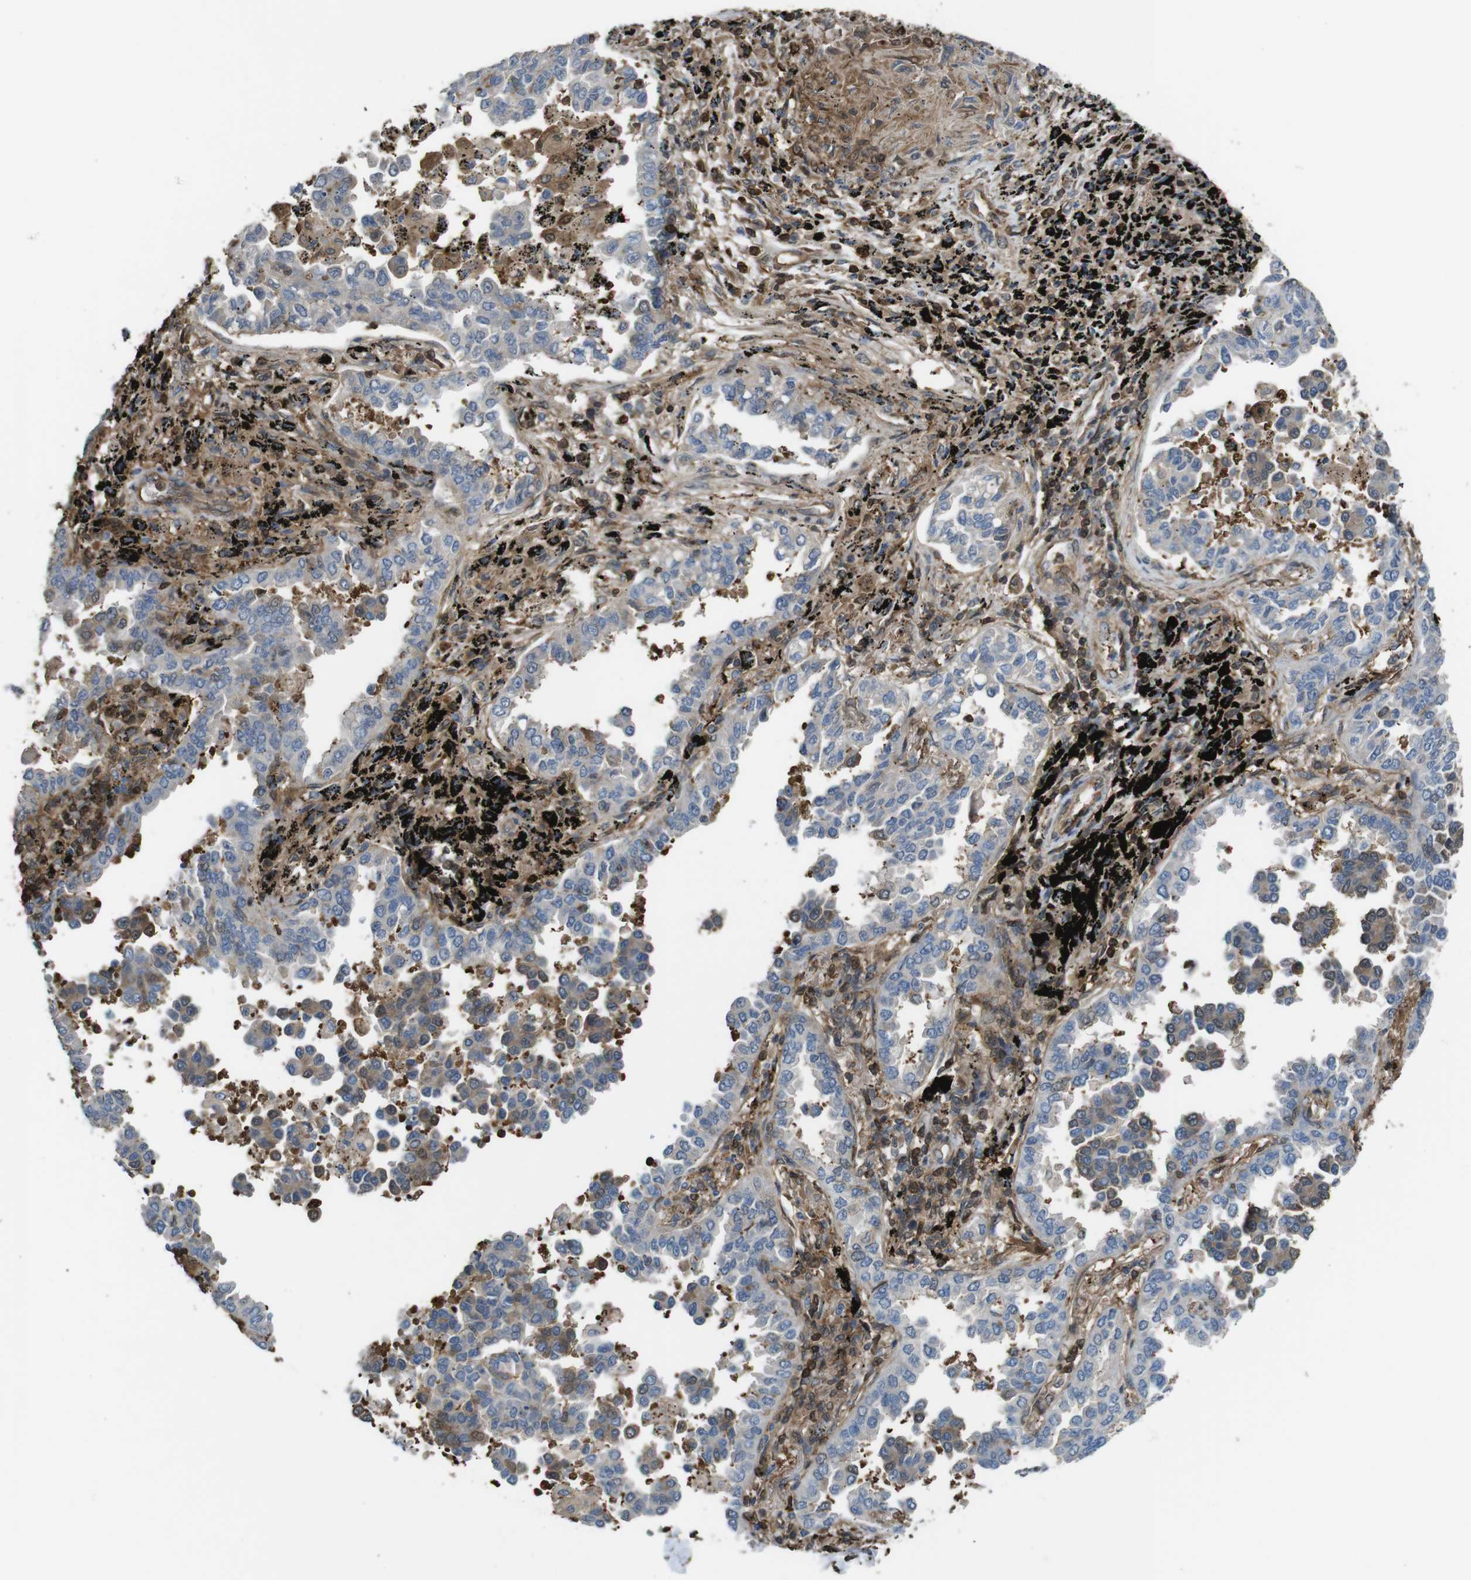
{"staining": {"intensity": "moderate", "quantity": "<25%", "location": "cytoplasmic/membranous"}, "tissue": "lung cancer", "cell_type": "Tumor cells", "image_type": "cancer", "snomed": [{"axis": "morphology", "description": "Normal tissue, NOS"}, {"axis": "morphology", "description": "Adenocarcinoma, NOS"}, {"axis": "topography", "description": "Lung"}], "caption": "Tumor cells display moderate cytoplasmic/membranous positivity in about <25% of cells in lung adenocarcinoma.", "gene": "ARHGDIA", "patient": {"sex": "male", "age": 59}}